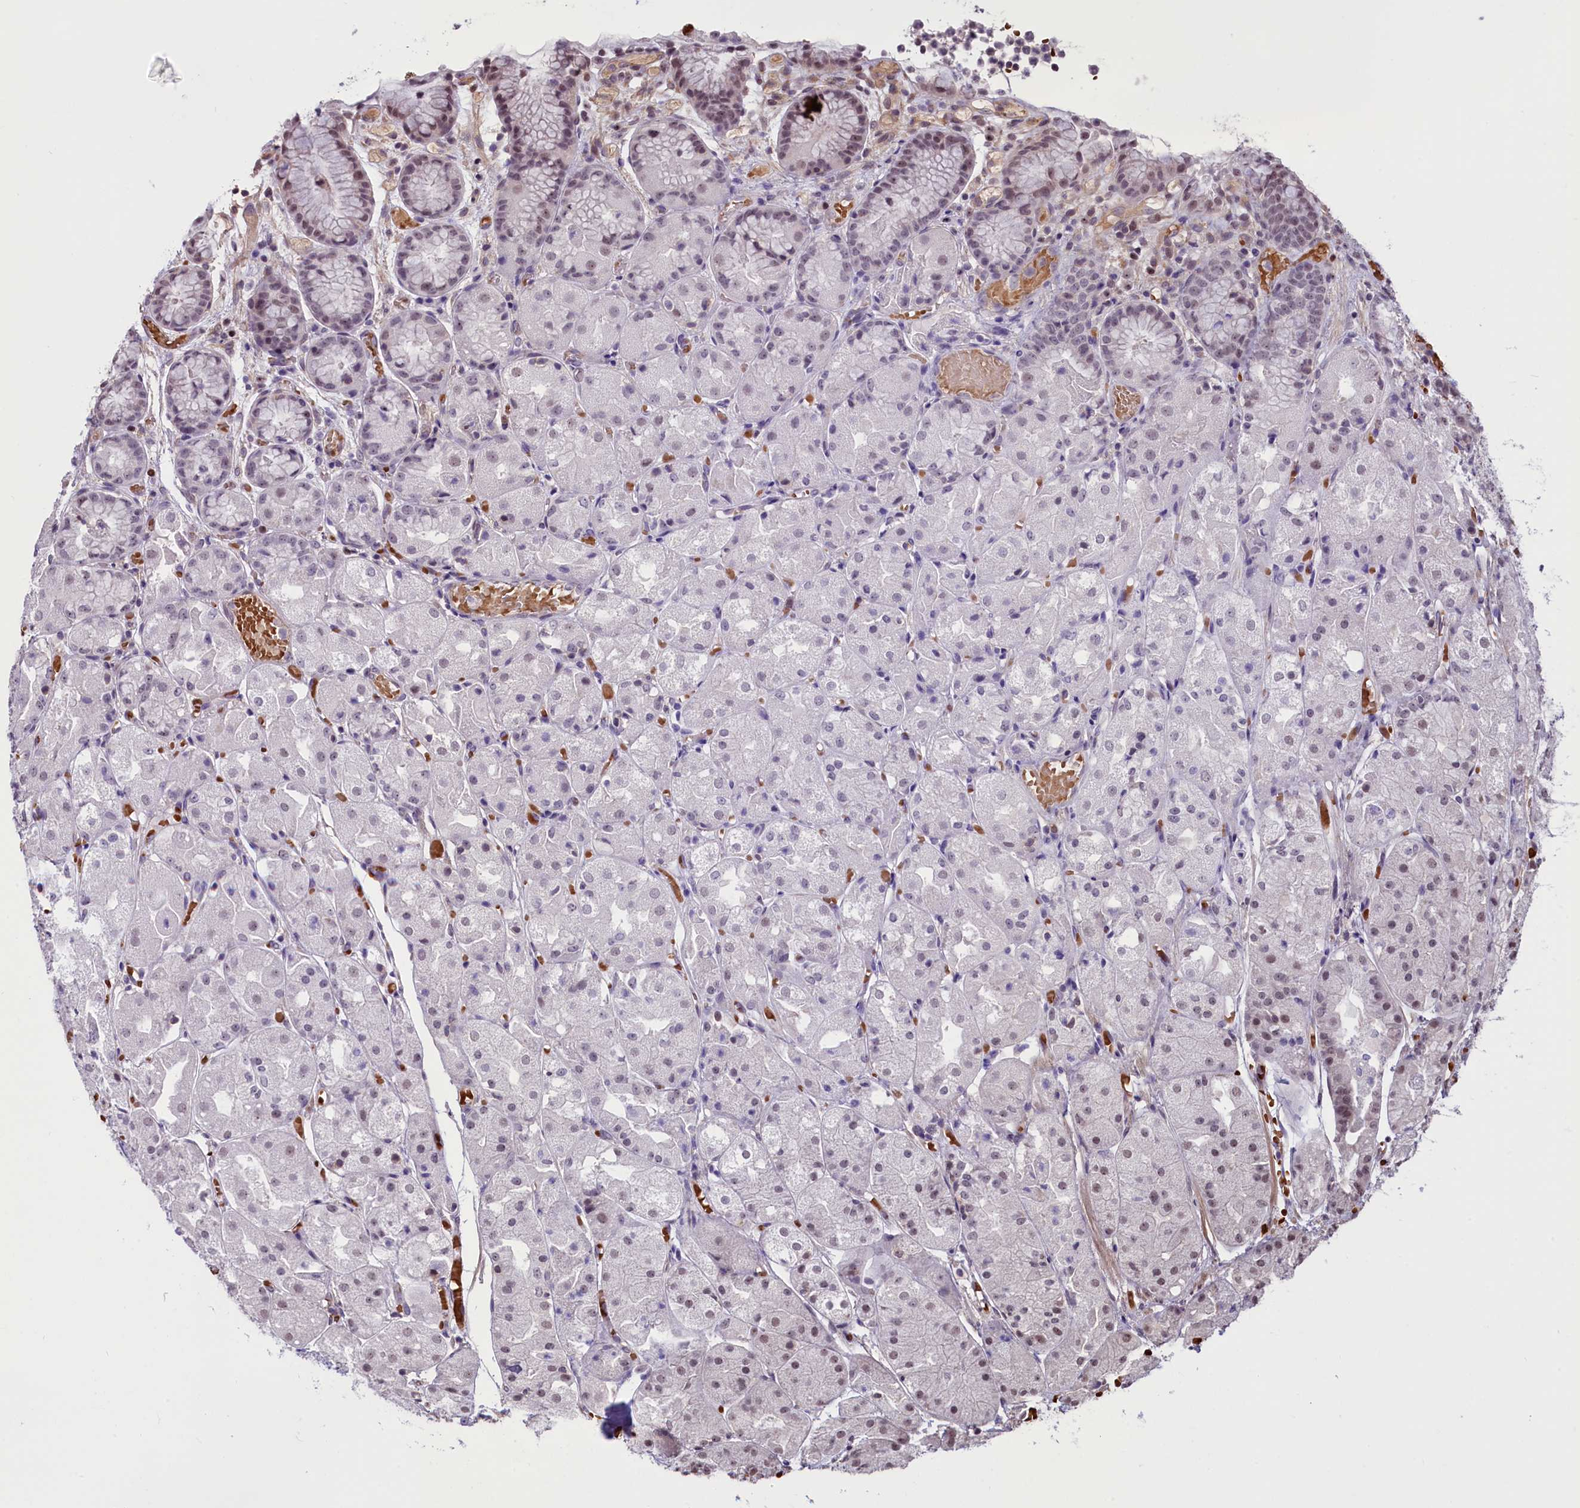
{"staining": {"intensity": "weak", "quantity": "<25%", "location": "nuclear"}, "tissue": "stomach", "cell_type": "Glandular cells", "image_type": "normal", "snomed": [{"axis": "morphology", "description": "Normal tissue, NOS"}, {"axis": "topography", "description": "Stomach, upper"}], "caption": "IHC of unremarkable stomach shows no positivity in glandular cells. Nuclei are stained in blue.", "gene": "SHFL", "patient": {"sex": "male", "age": 72}}